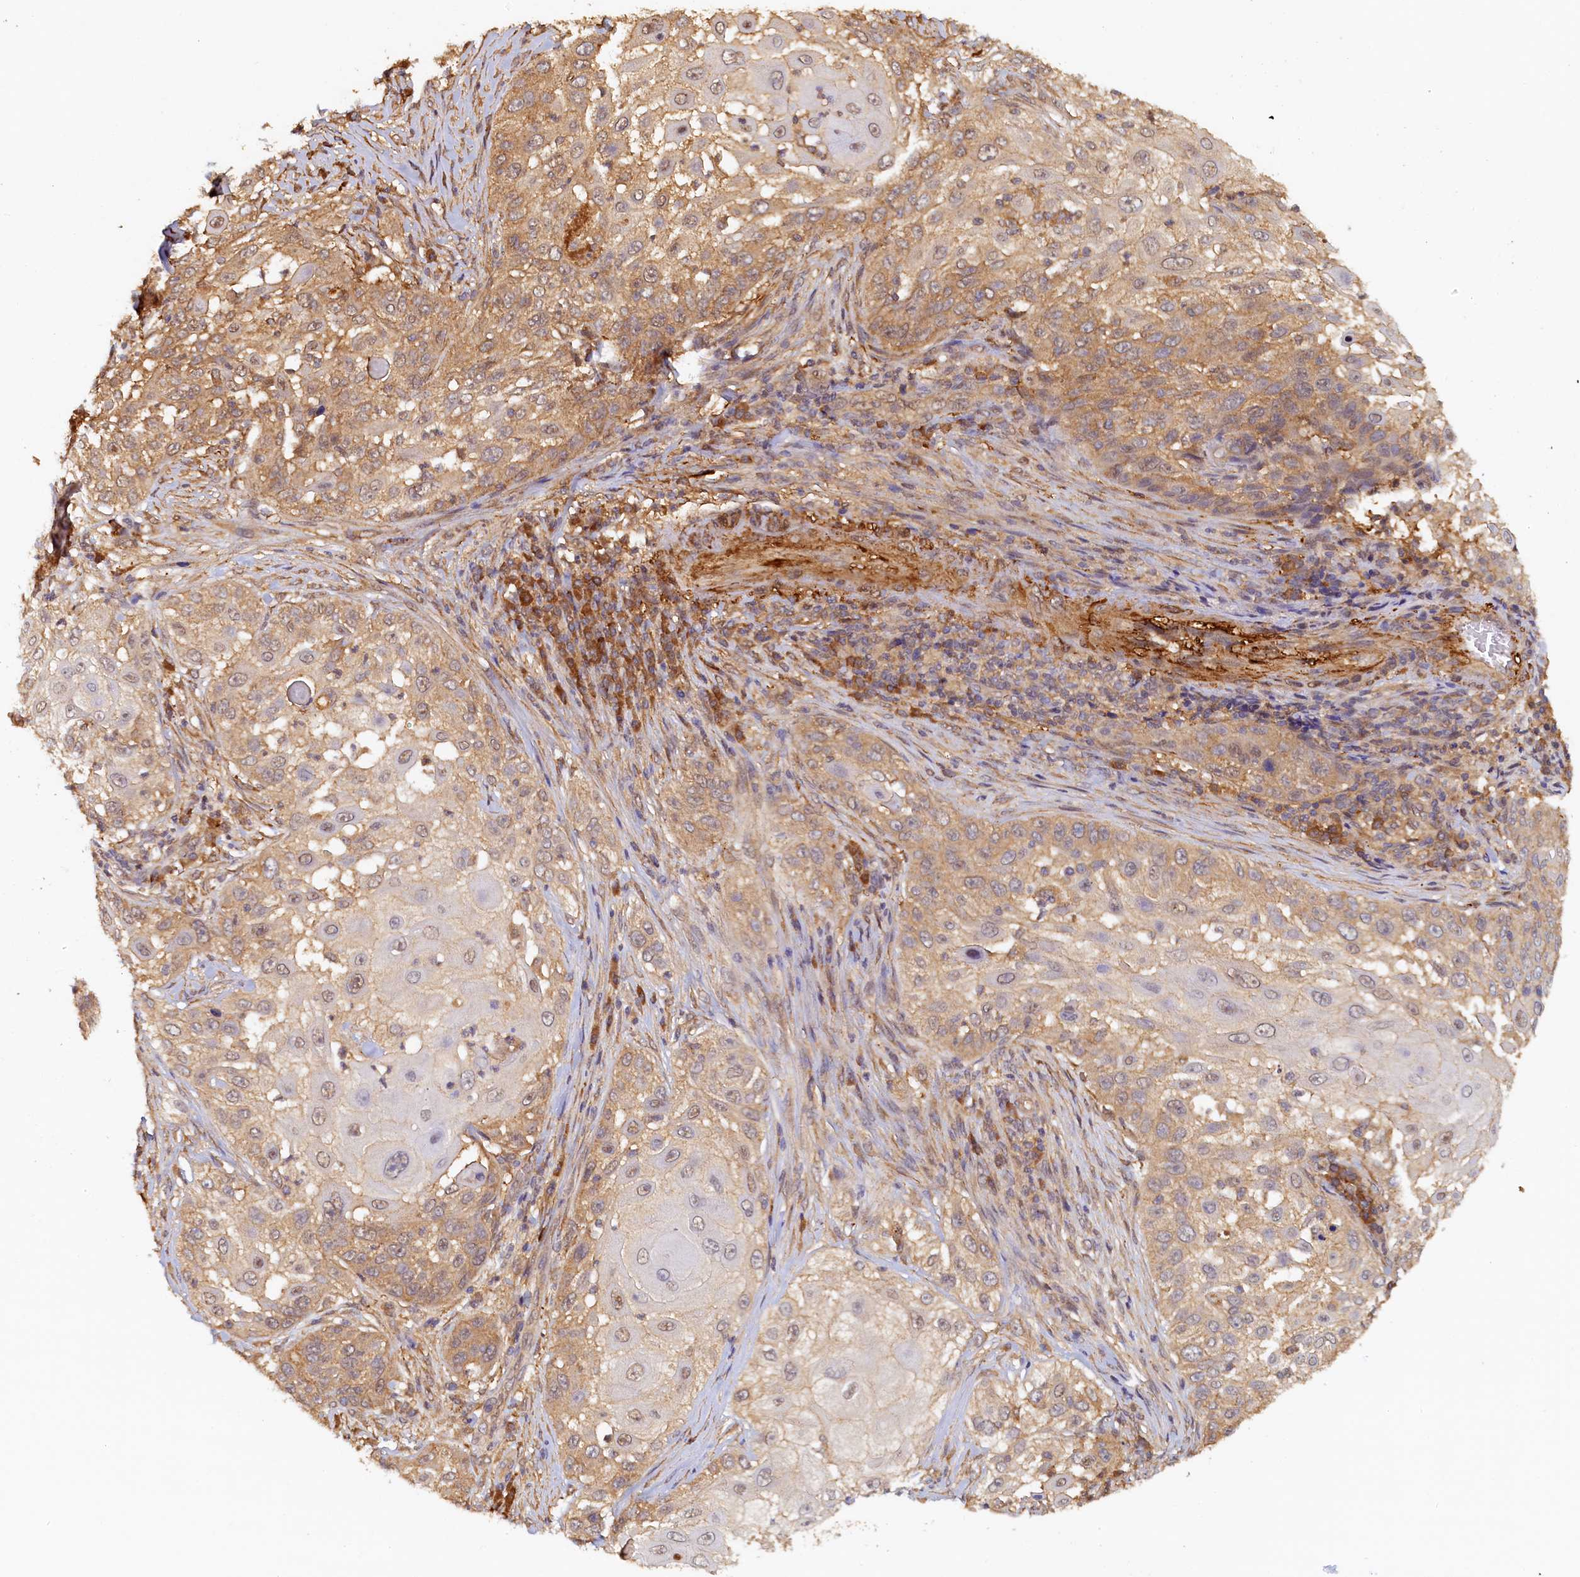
{"staining": {"intensity": "moderate", "quantity": ">75%", "location": "cytoplasmic/membranous,nuclear"}, "tissue": "skin cancer", "cell_type": "Tumor cells", "image_type": "cancer", "snomed": [{"axis": "morphology", "description": "Squamous cell carcinoma, NOS"}, {"axis": "topography", "description": "Skin"}], "caption": "Tumor cells reveal medium levels of moderate cytoplasmic/membranous and nuclear positivity in approximately >75% of cells in human squamous cell carcinoma (skin).", "gene": "UBL7", "patient": {"sex": "female", "age": 44}}